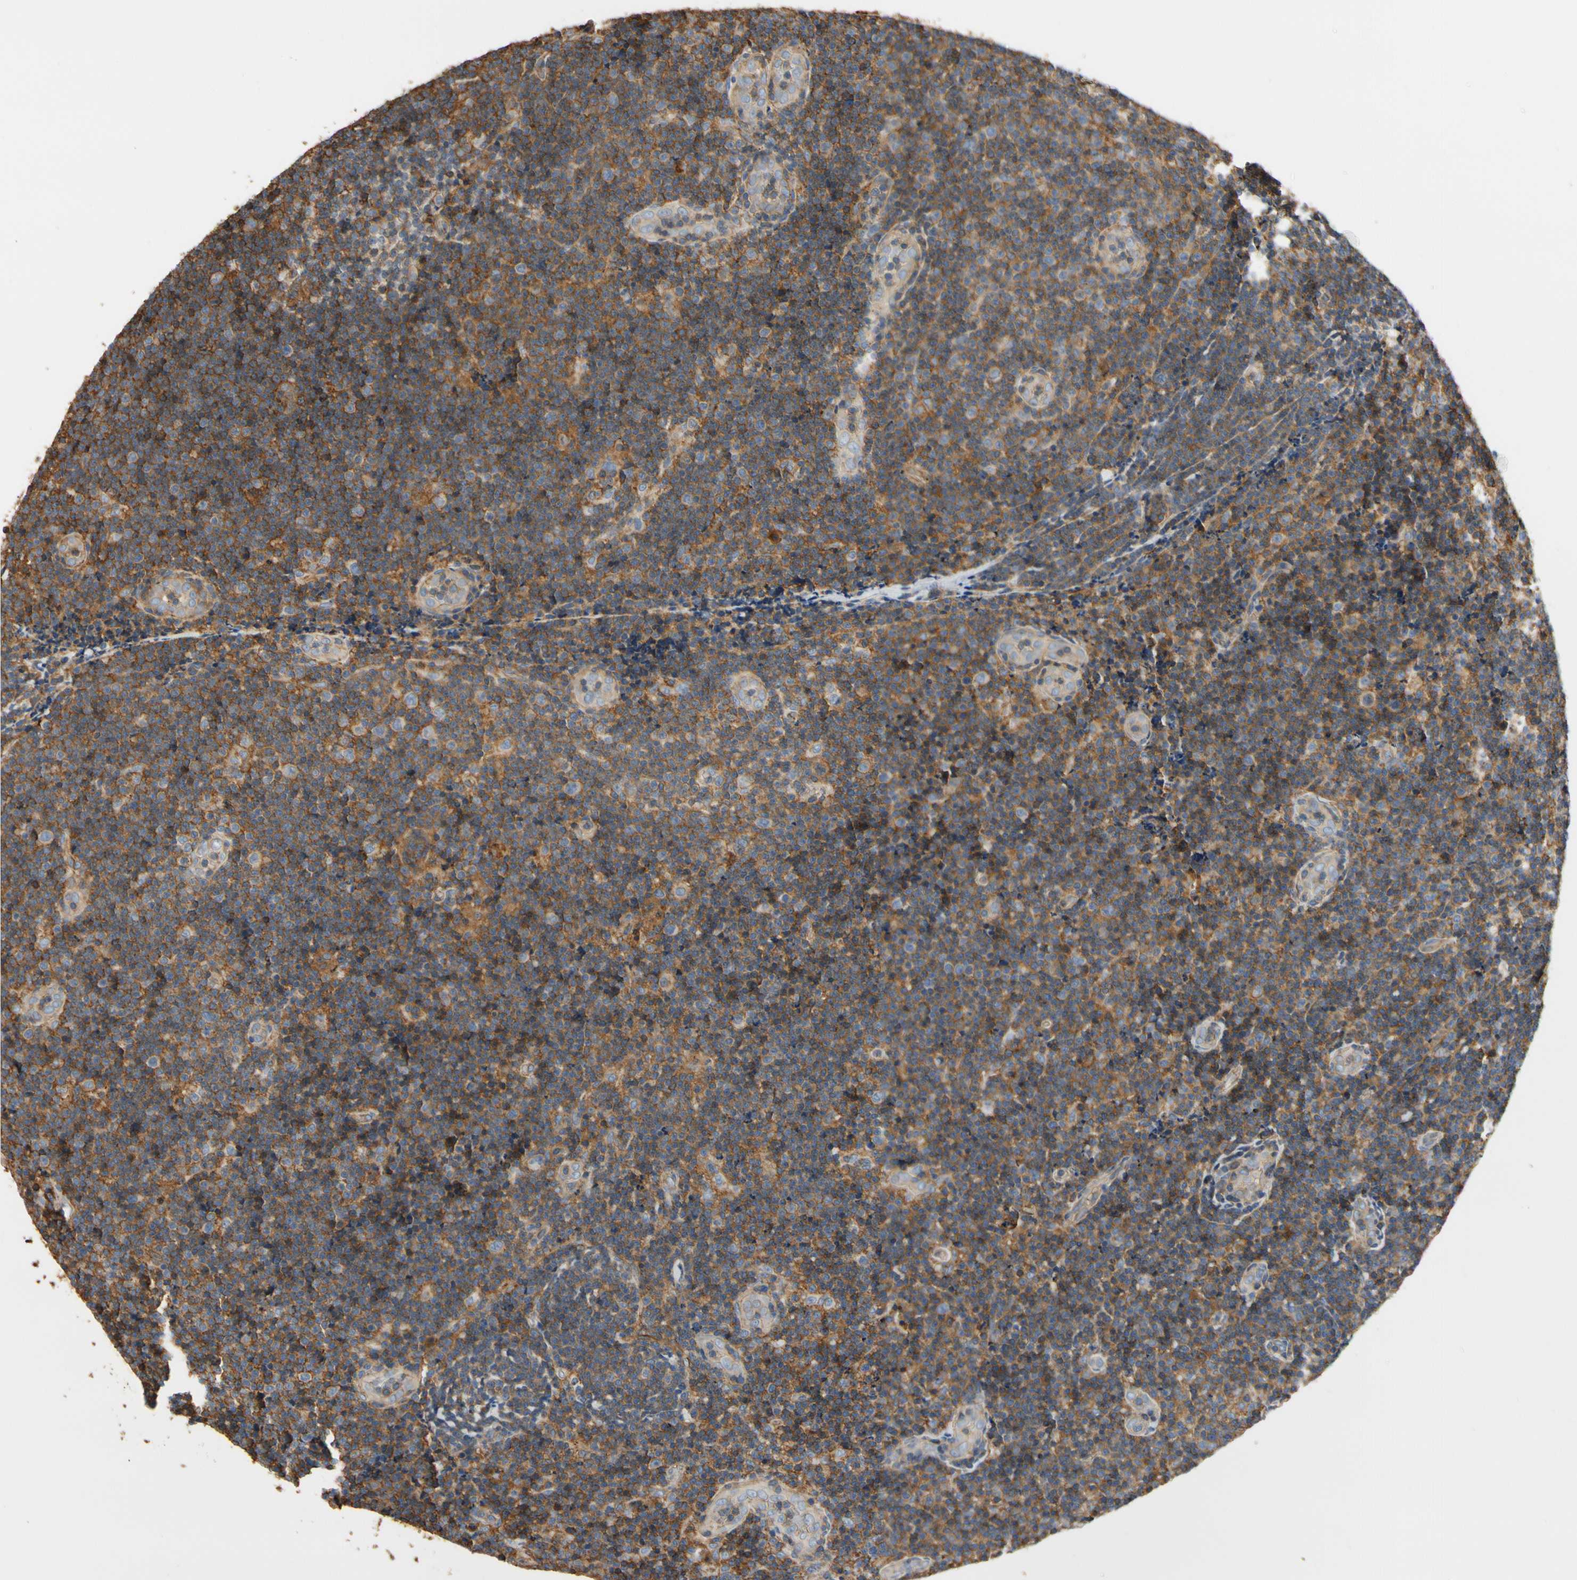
{"staining": {"intensity": "moderate", "quantity": "<25%", "location": "cytoplasmic/membranous"}, "tissue": "lymphoma", "cell_type": "Tumor cells", "image_type": "cancer", "snomed": [{"axis": "morphology", "description": "Malignant lymphoma, non-Hodgkin's type, Low grade"}, {"axis": "topography", "description": "Lymph node"}], "caption": "Human lymphoma stained with a protein marker demonstrates moderate staining in tumor cells.", "gene": "IL1RL1", "patient": {"sex": "male", "age": 83}}